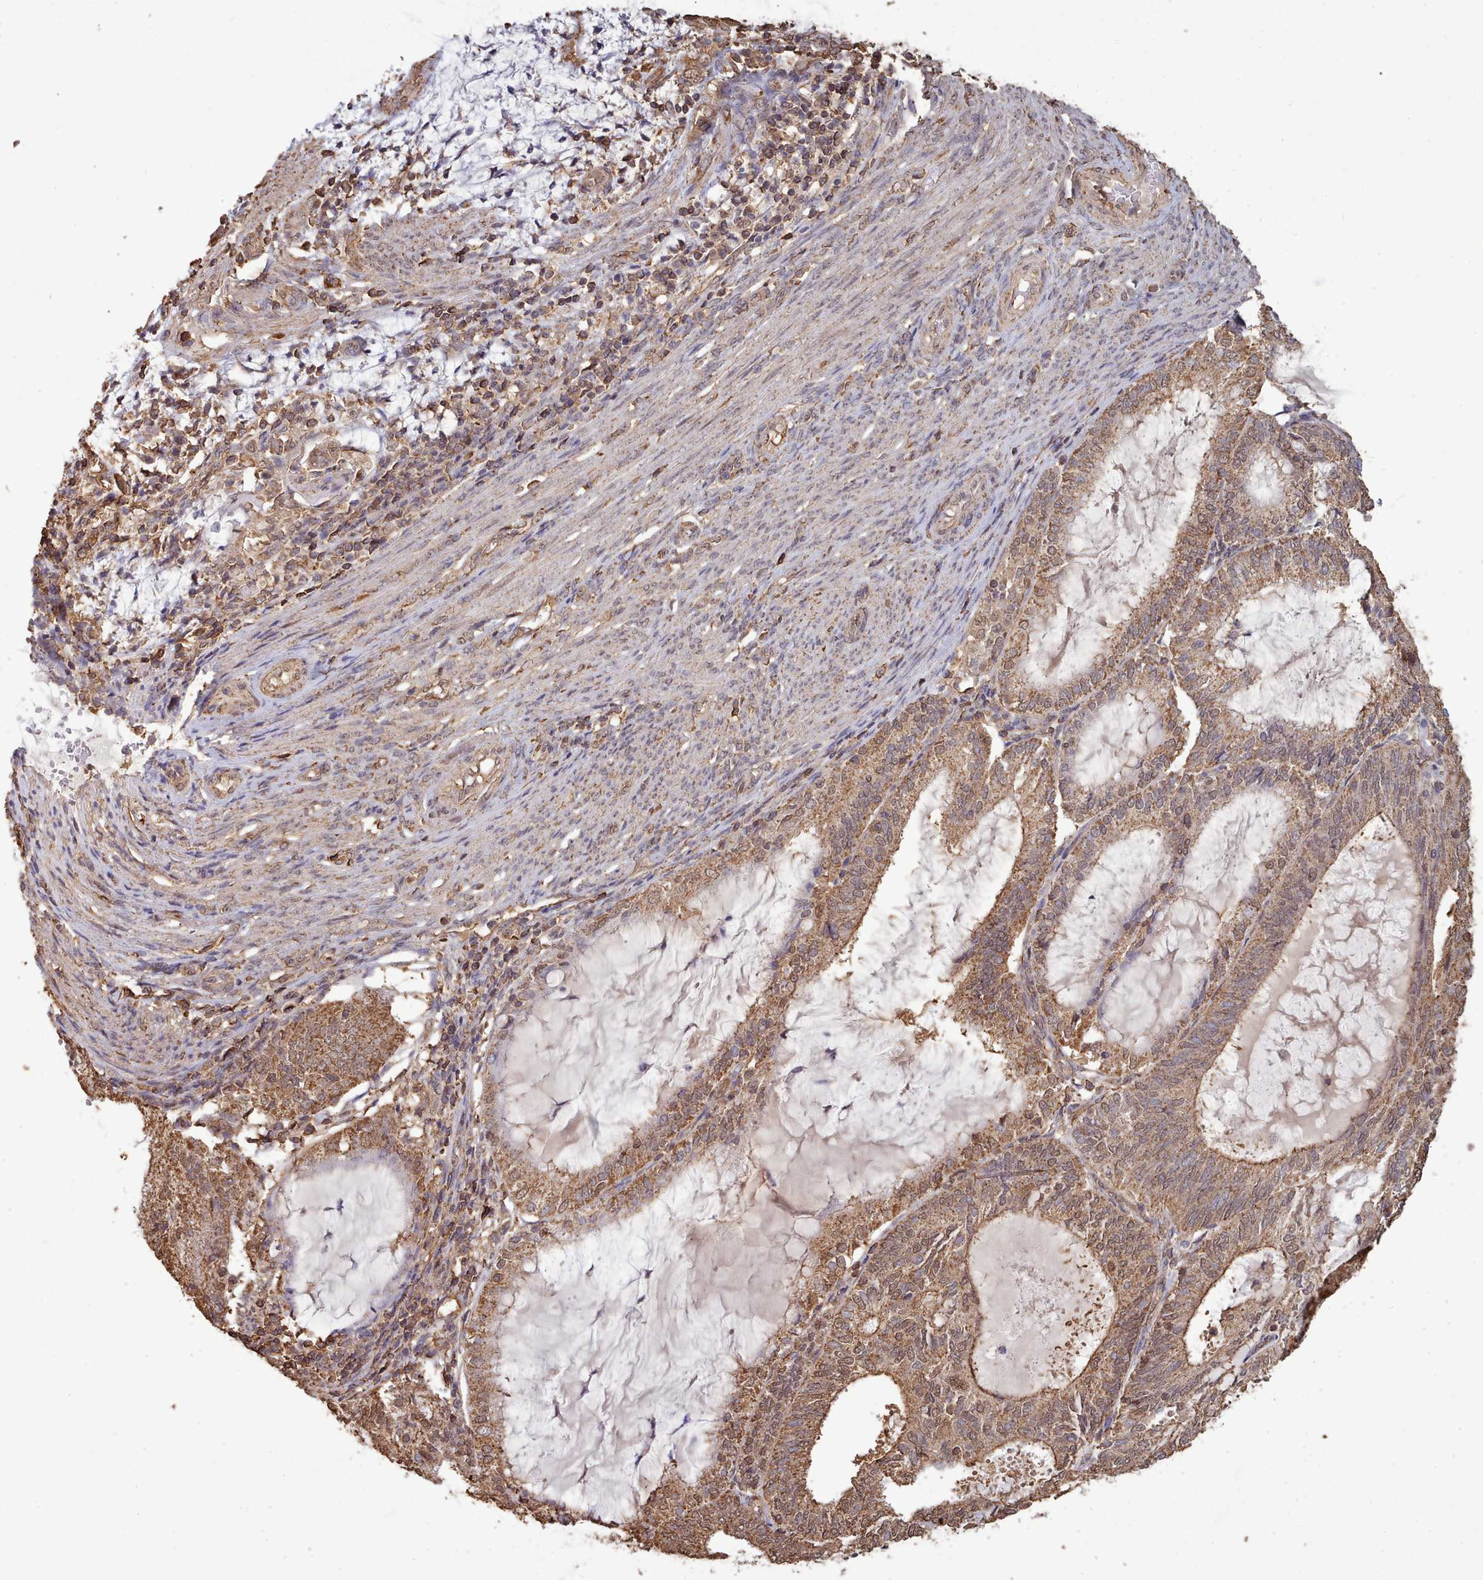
{"staining": {"intensity": "moderate", "quantity": ">75%", "location": "cytoplasmic/membranous,nuclear"}, "tissue": "endometrial cancer", "cell_type": "Tumor cells", "image_type": "cancer", "snomed": [{"axis": "morphology", "description": "Adenocarcinoma, NOS"}, {"axis": "topography", "description": "Endometrium"}], "caption": "Immunohistochemical staining of human endometrial cancer (adenocarcinoma) demonstrates medium levels of moderate cytoplasmic/membranous and nuclear expression in about >75% of tumor cells.", "gene": "METRN", "patient": {"sex": "female", "age": 81}}